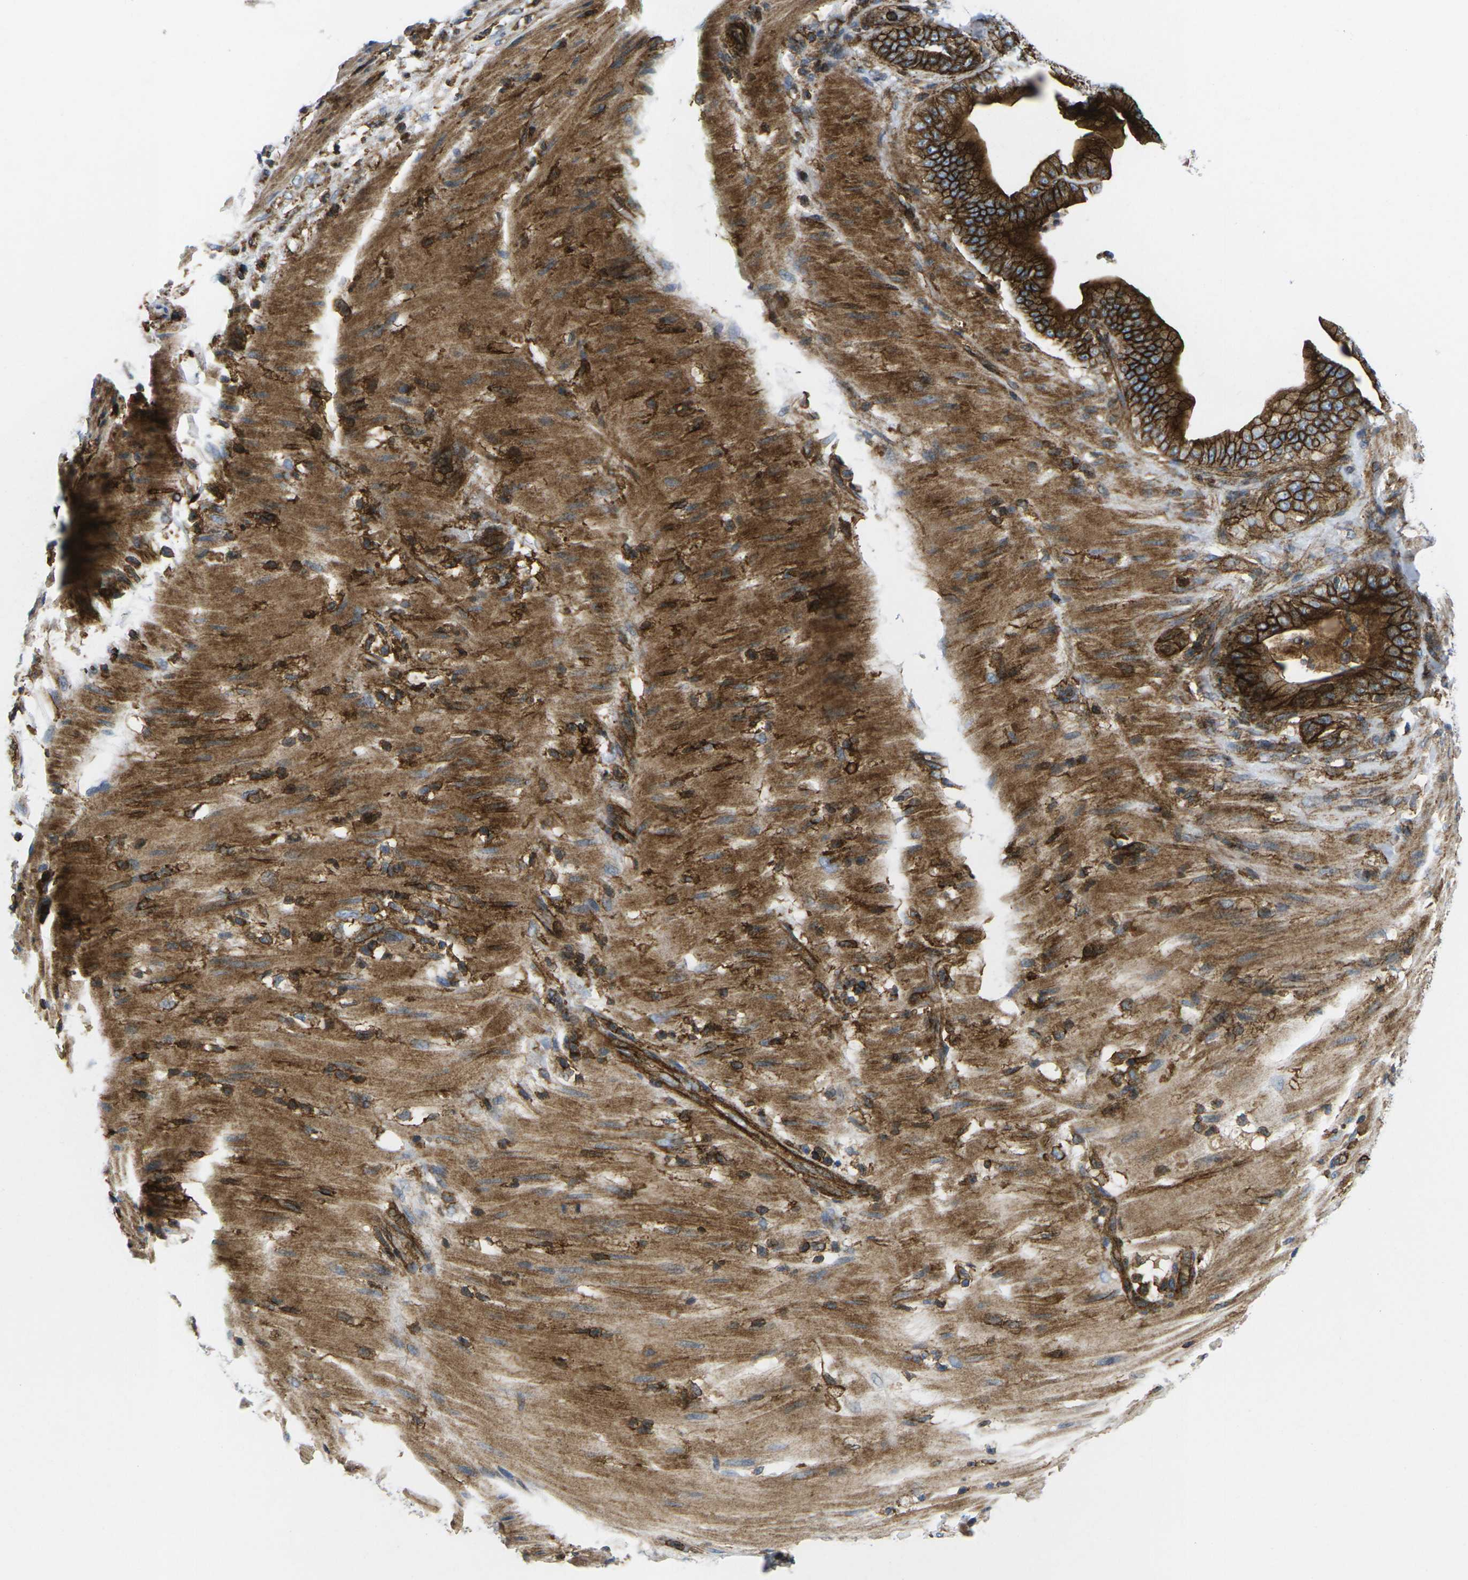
{"staining": {"intensity": "strong", "quantity": ">75%", "location": "cytoplasmic/membranous"}, "tissue": "pancreatic cancer", "cell_type": "Tumor cells", "image_type": "cancer", "snomed": [{"axis": "morphology", "description": "Adenocarcinoma, NOS"}, {"axis": "topography", "description": "Pancreas"}], "caption": "Immunohistochemical staining of adenocarcinoma (pancreatic) demonstrates strong cytoplasmic/membranous protein positivity in approximately >75% of tumor cells.", "gene": "IQGAP1", "patient": {"sex": "male", "age": 63}}